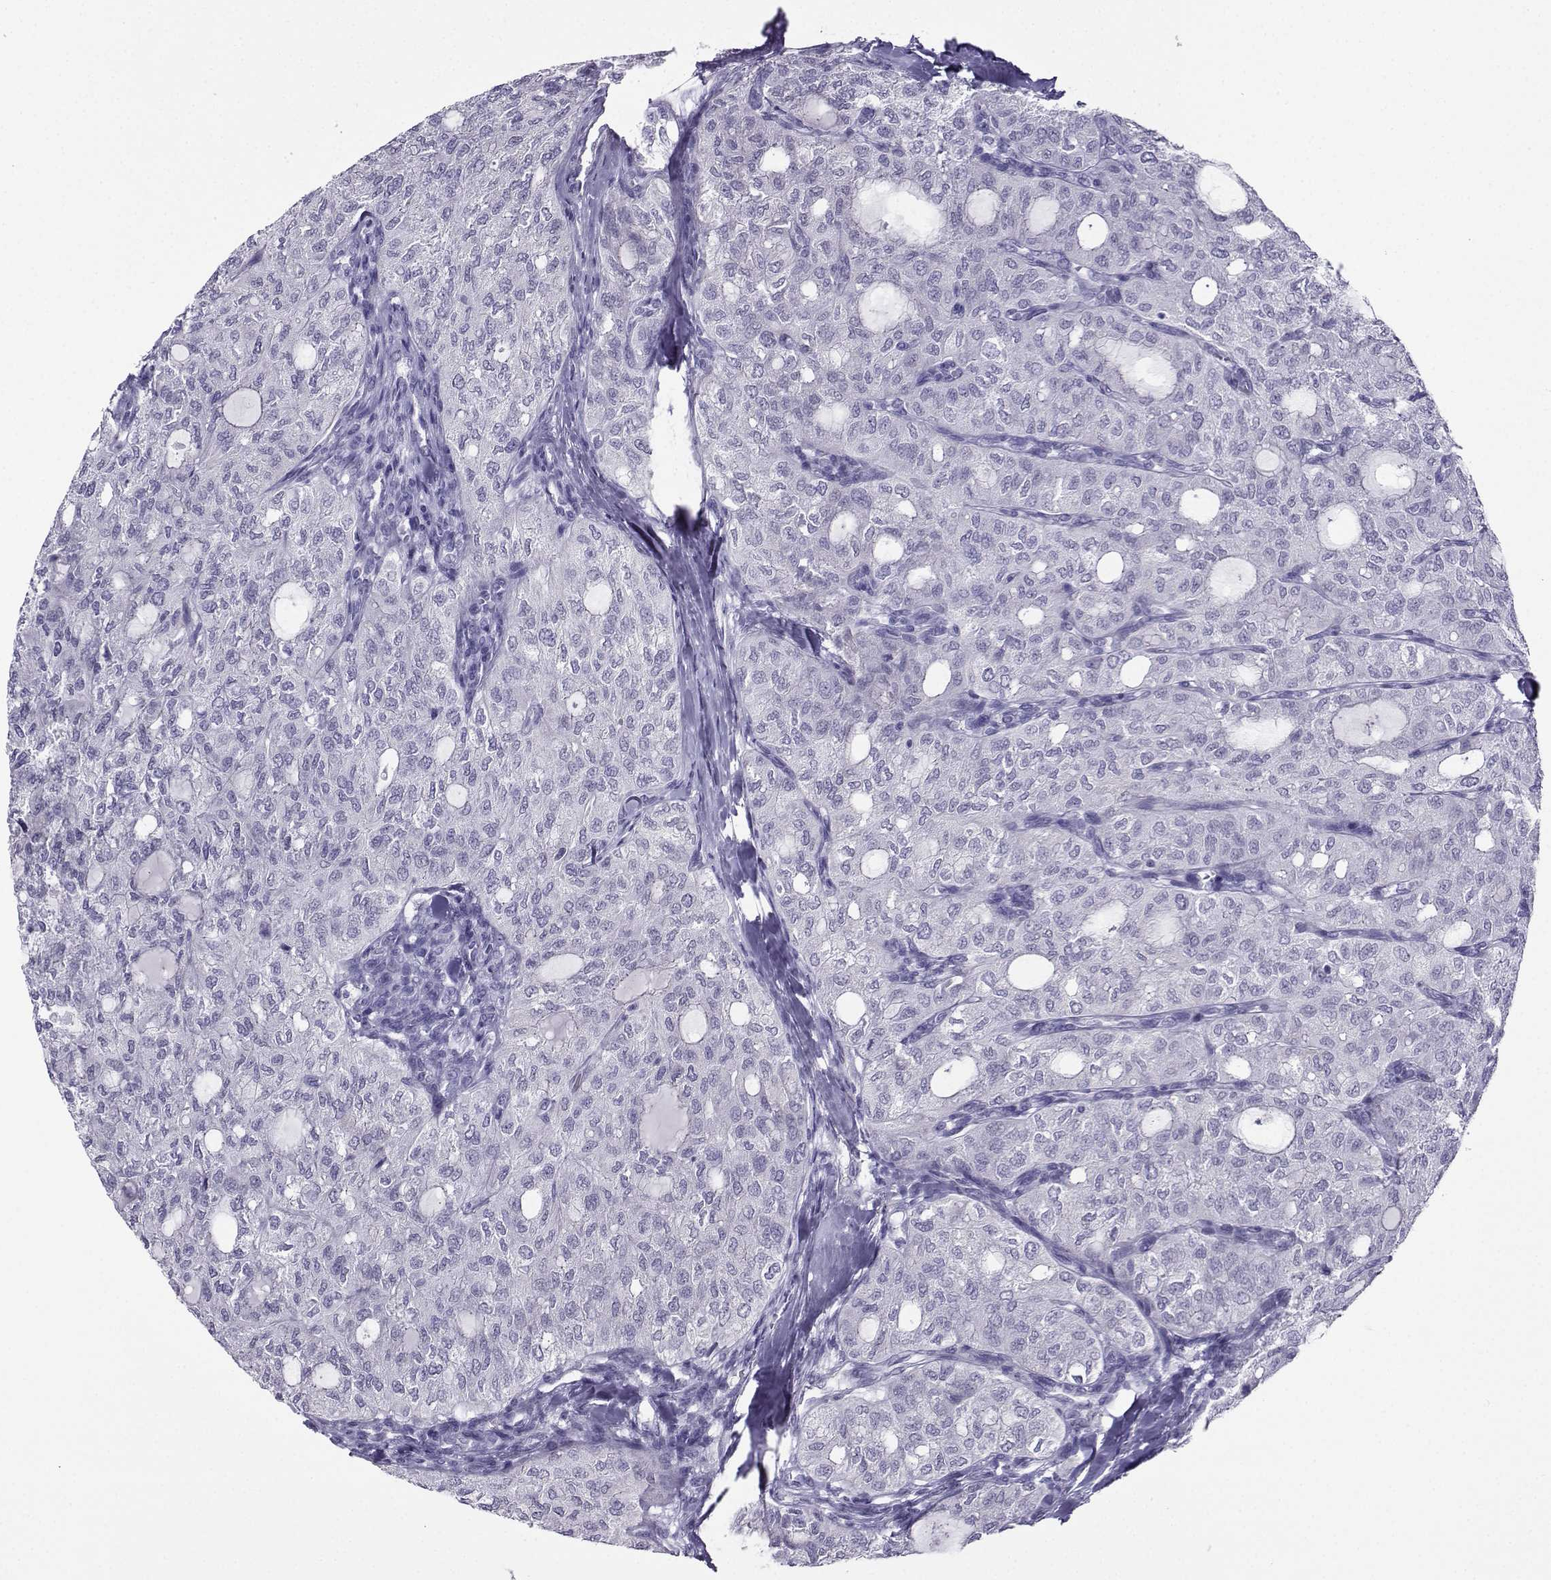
{"staining": {"intensity": "negative", "quantity": "none", "location": "none"}, "tissue": "thyroid cancer", "cell_type": "Tumor cells", "image_type": "cancer", "snomed": [{"axis": "morphology", "description": "Follicular adenoma carcinoma, NOS"}, {"axis": "topography", "description": "Thyroid gland"}], "caption": "This is an IHC micrograph of human thyroid cancer (follicular adenoma carcinoma). There is no expression in tumor cells.", "gene": "KIF17", "patient": {"sex": "male", "age": 75}}